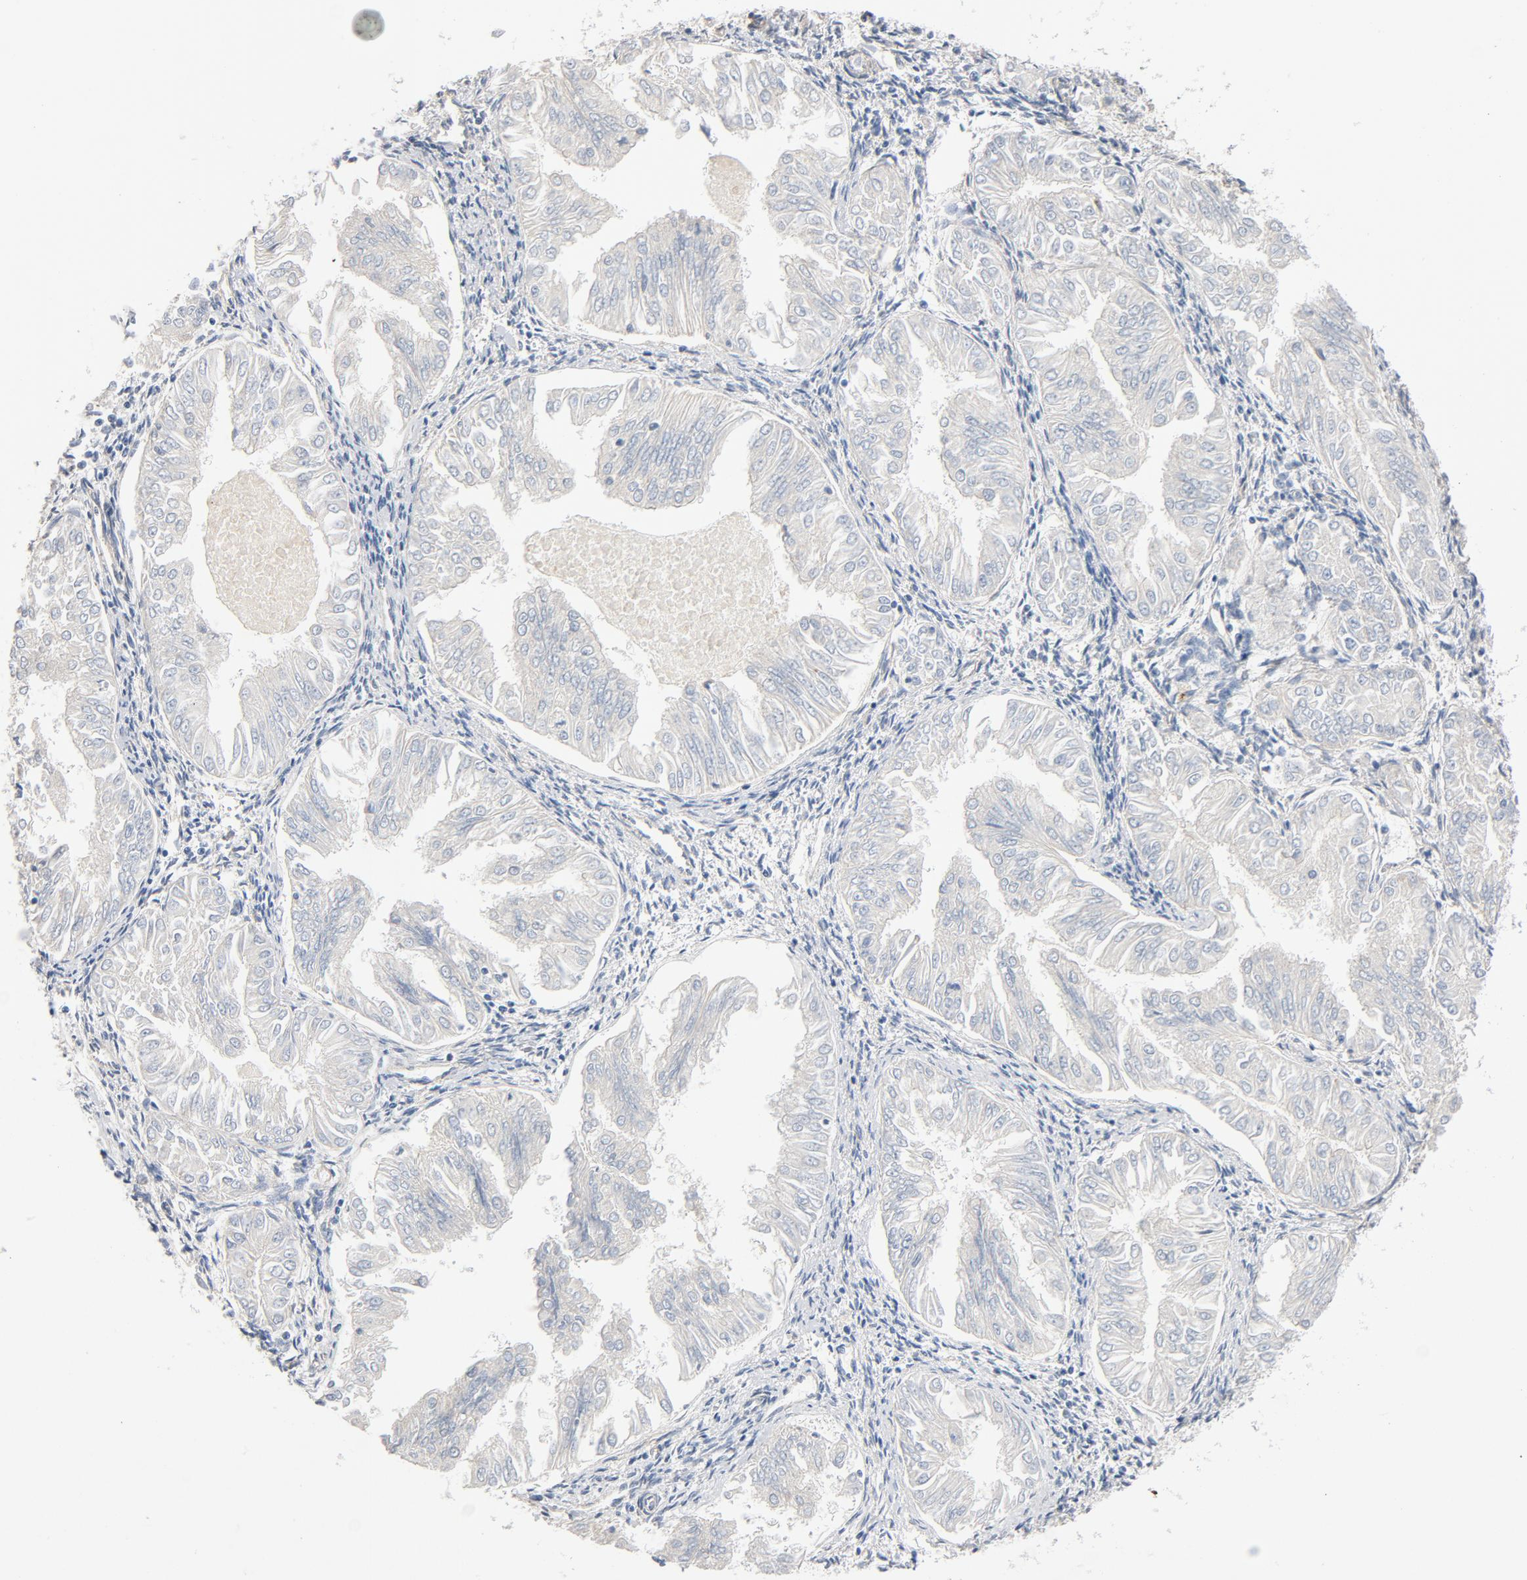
{"staining": {"intensity": "negative", "quantity": "none", "location": "none"}, "tissue": "endometrial cancer", "cell_type": "Tumor cells", "image_type": "cancer", "snomed": [{"axis": "morphology", "description": "Adenocarcinoma, NOS"}, {"axis": "topography", "description": "Endometrium"}], "caption": "This image is of endometrial cancer stained with immunohistochemistry (IHC) to label a protein in brown with the nuclei are counter-stained blue. There is no positivity in tumor cells.", "gene": "ILK", "patient": {"sex": "female", "age": 53}}